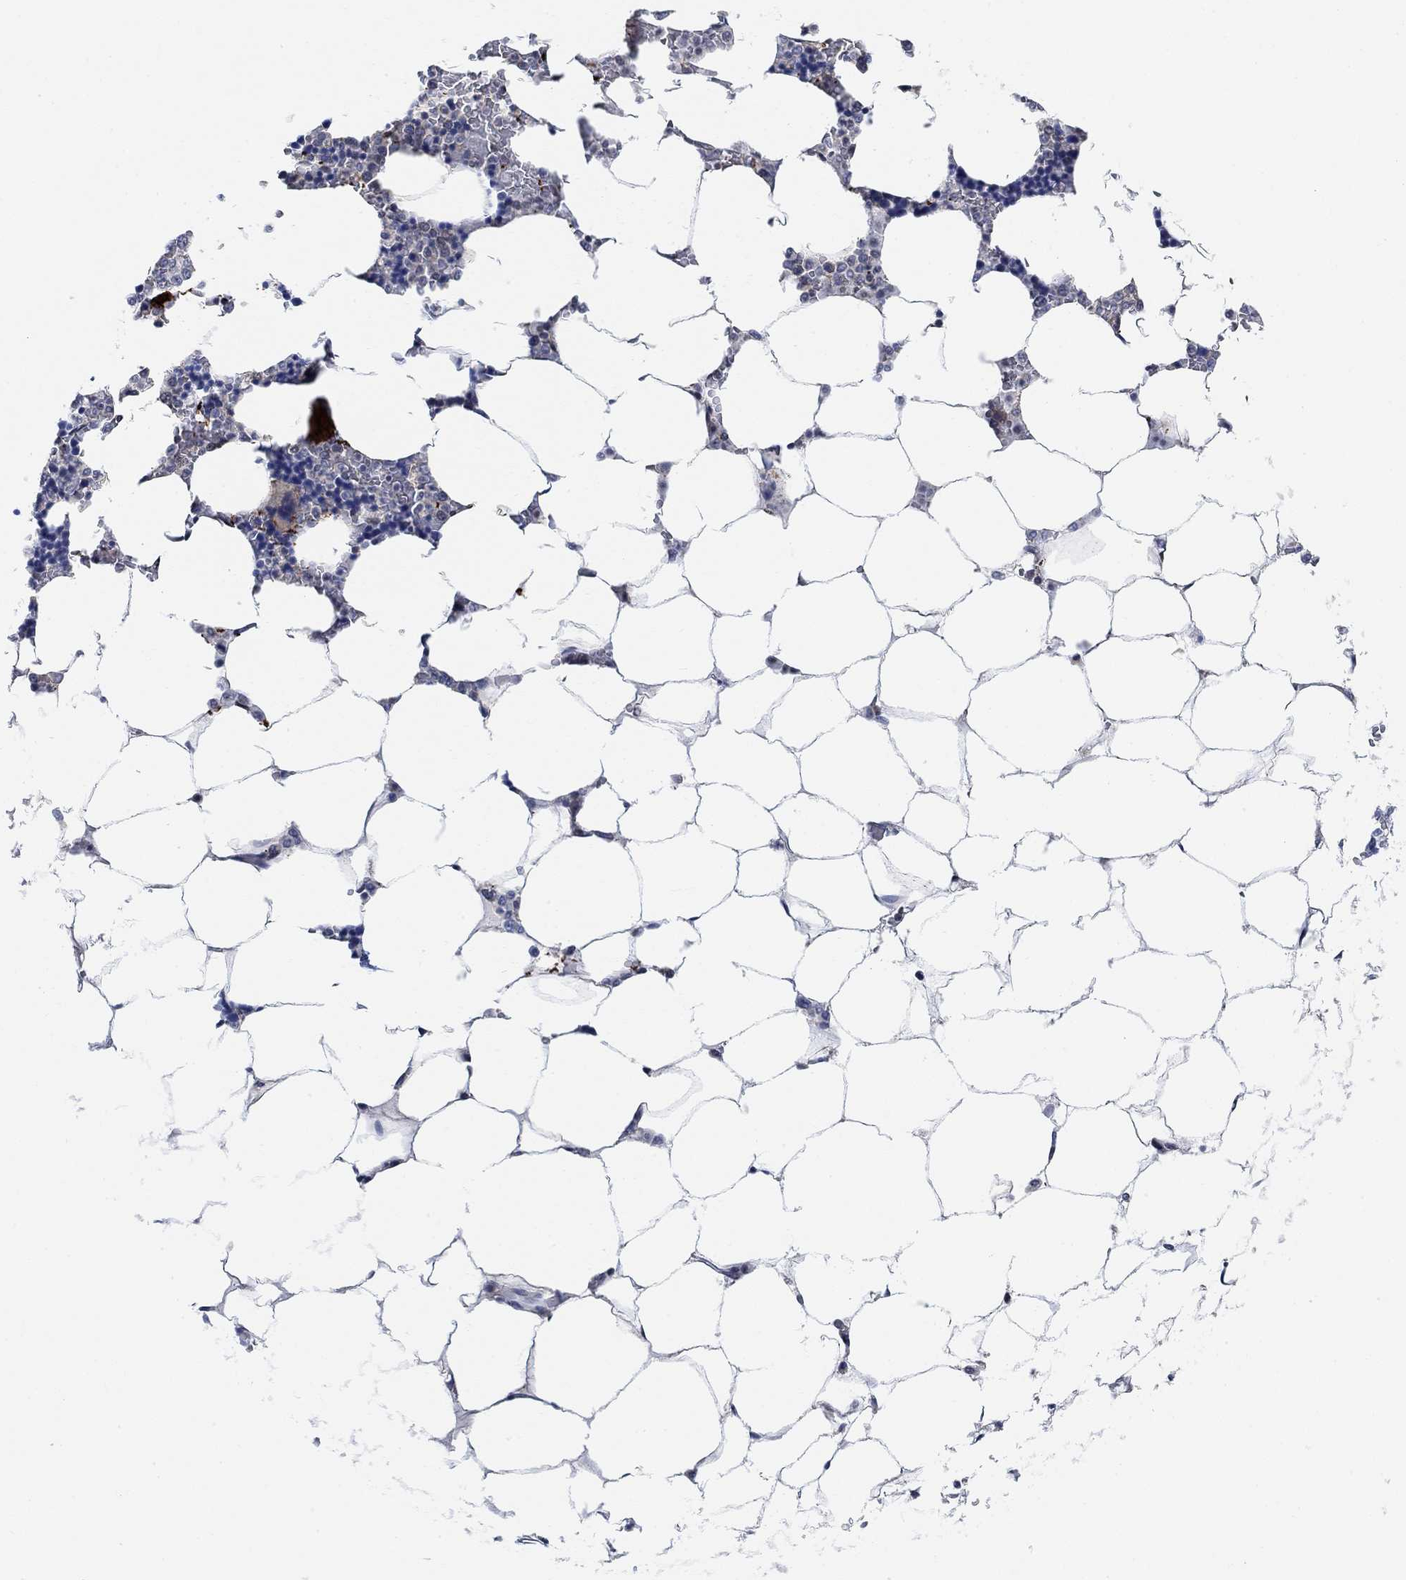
{"staining": {"intensity": "moderate", "quantity": "<25%", "location": "cytoplasmic/membranous"}, "tissue": "bone marrow", "cell_type": "Hematopoietic cells", "image_type": "normal", "snomed": [{"axis": "morphology", "description": "Normal tissue, NOS"}, {"axis": "topography", "description": "Bone marrow"}], "caption": "Hematopoietic cells display low levels of moderate cytoplasmic/membranous staining in approximately <25% of cells in benign bone marrow. Nuclei are stained in blue.", "gene": "PWWP2B", "patient": {"sex": "male", "age": 63}}